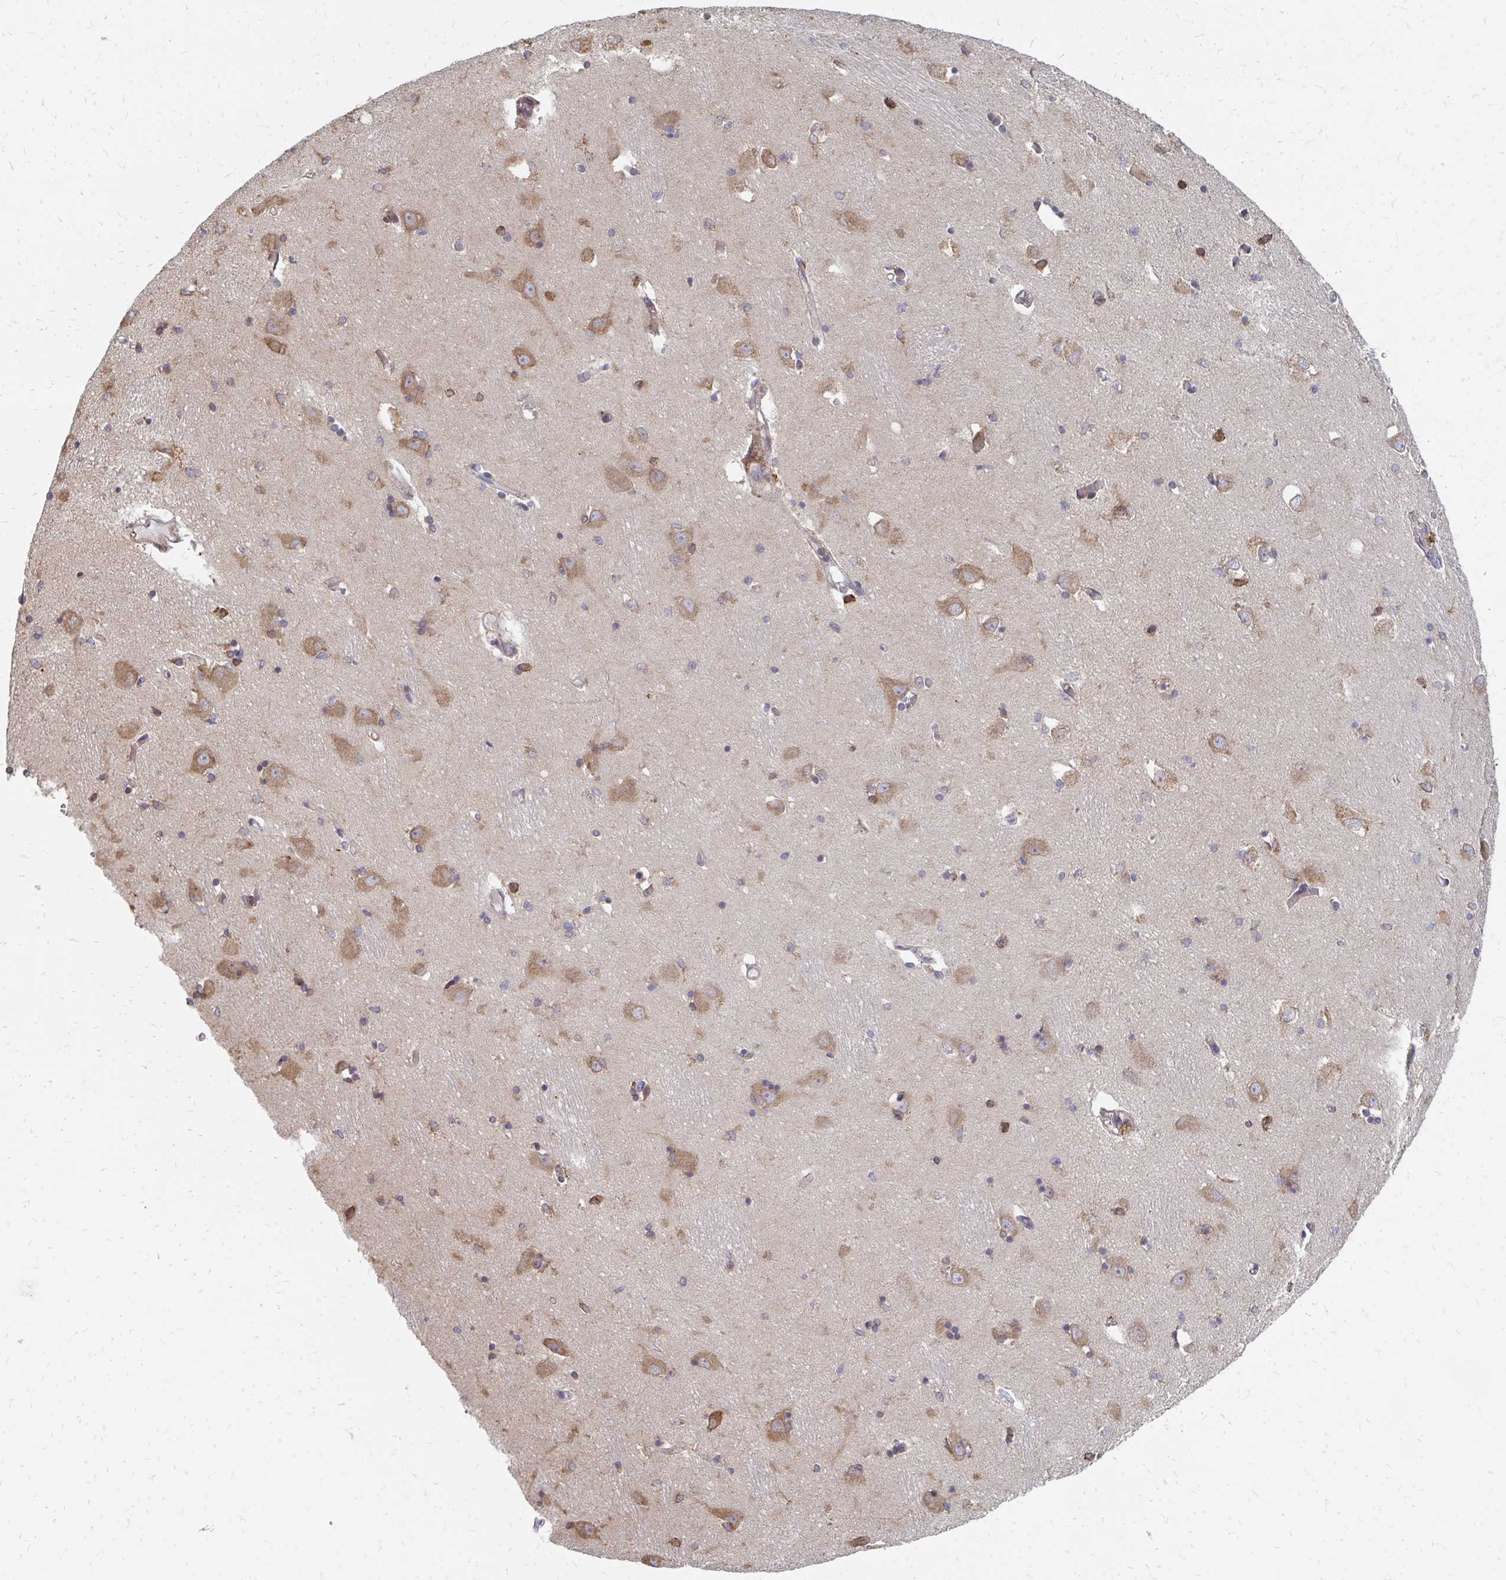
{"staining": {"intensity": "weak", "quantity": "25%-75%", "location": "cytoplasmic/membranous"}, "tissue": "caudate", "cell_type": "Glial cells", "image_type": "normal", "snomed": [{"axis": "morphology", "description": "Normal tissue, NOS"}, {"axis": "topography", "description": "Lateral ventricle wall"}, {"axis": "topography", "description": "Hippocampus"}], "caption": "IHC (DAB (3,3'-diaminobenzidine)) staining of unremarkable human caudate exhibits weak cytoplasmic/membranous protein staining in approximately 25%-75% of glial cells. The staining was performed using DAB (3,3'-diaminobenzidine) to visualize the protein expression in brown, while the nuclei were stained in blue with hematoxylin (Magnification: 20x).", "gene": "PPP1R13L", "patient": {"sex": "female", "age": 63}}